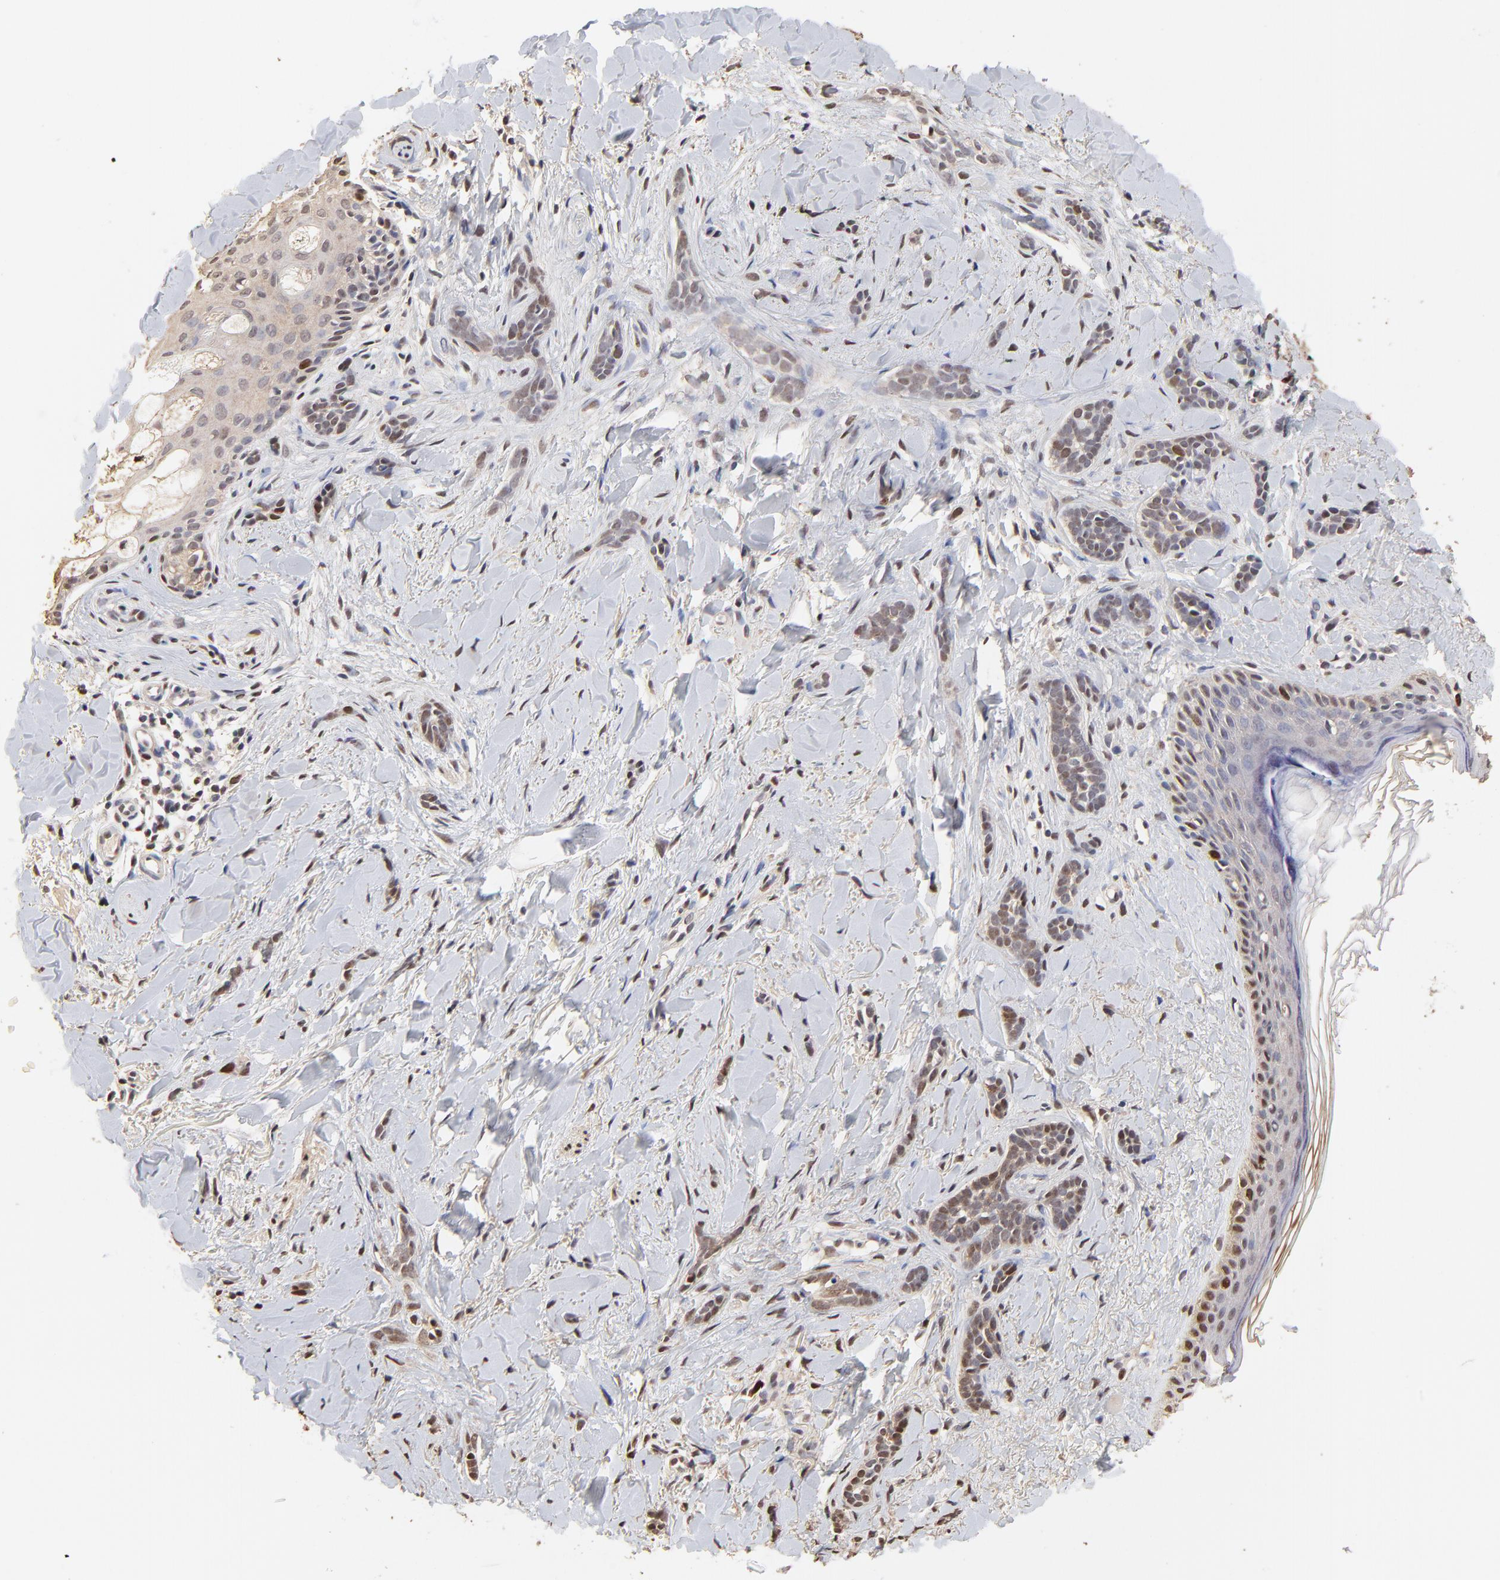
{"staining": {"intensity": "moderate", "quantity": "25%-75%", "location": "nuclear"}, "tissue": "skin cancer", "cell_type": "Tumor cells", "image_type": "cancer", "snomed": [{"axis": "morphology", "description": "Basal cell carcinoma"}, {"axis": "topography", "description": "Skin"}], "caption": "Basal cell carcinoma (skin) was stained to show a protein in brown. There is medium levels of moderate nuclear staining in approximately 25%-75% of tumor cells.", "gene": "BIRC5", "patient": {"sex": "female", "age": 37}}